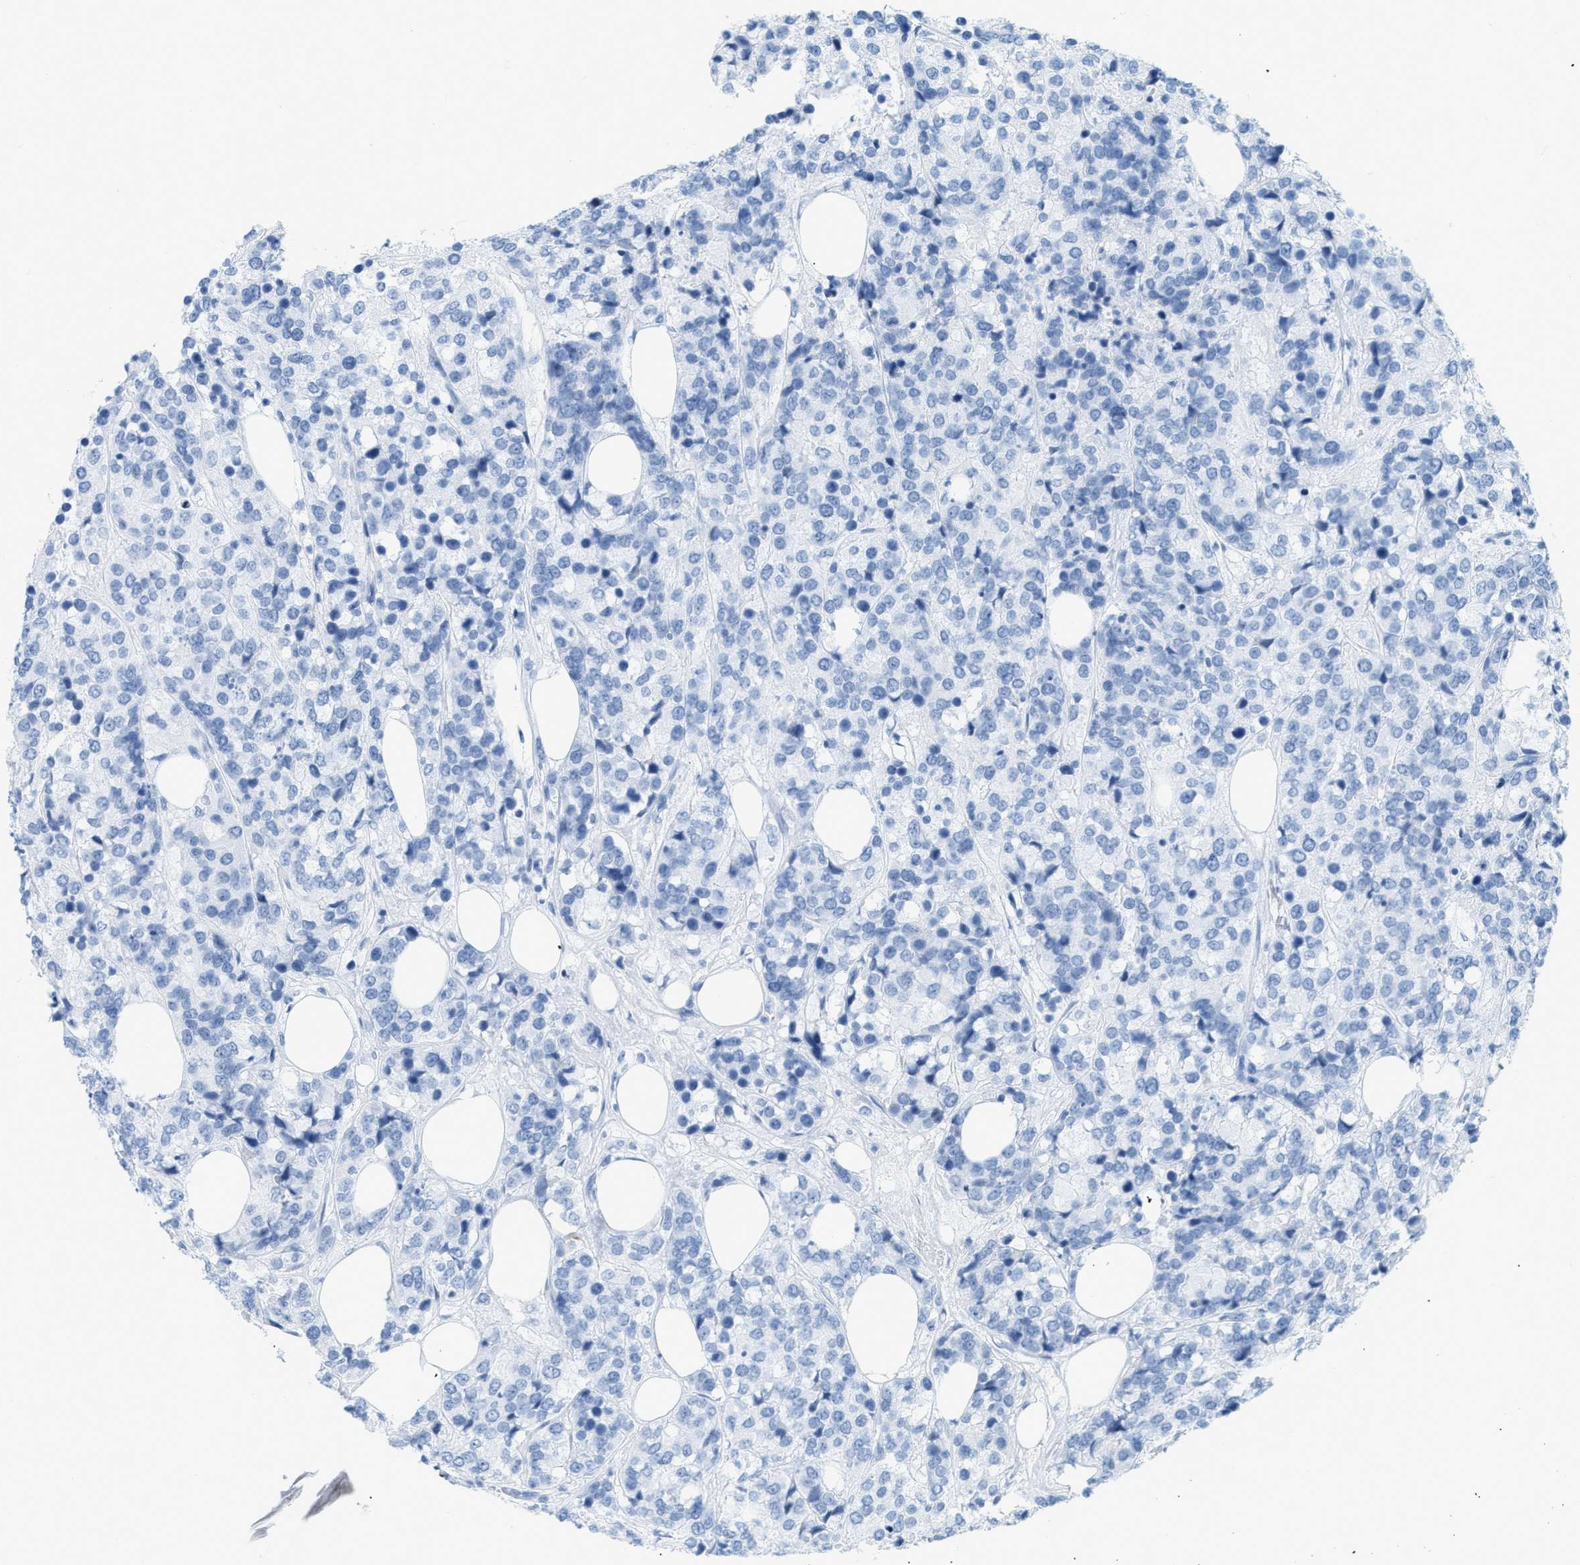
{"staining": {"intensity": "negative", "quantity": "none", "location": "none"}, "tissue": "breast cancer", "cell_type": "Tumor cells", "image_type": "cancer", "snomed": [{"axis": "morphology", "description": "Lobular carcinoma"}, {"axis": "topography", "description": "Breast"}], "caption": "Photomicrograph shows no significant protein staining in tumor cells of breast lobular carcinoma.", "gene": "DES", "patient": {"sex": "female", "age": 59}}